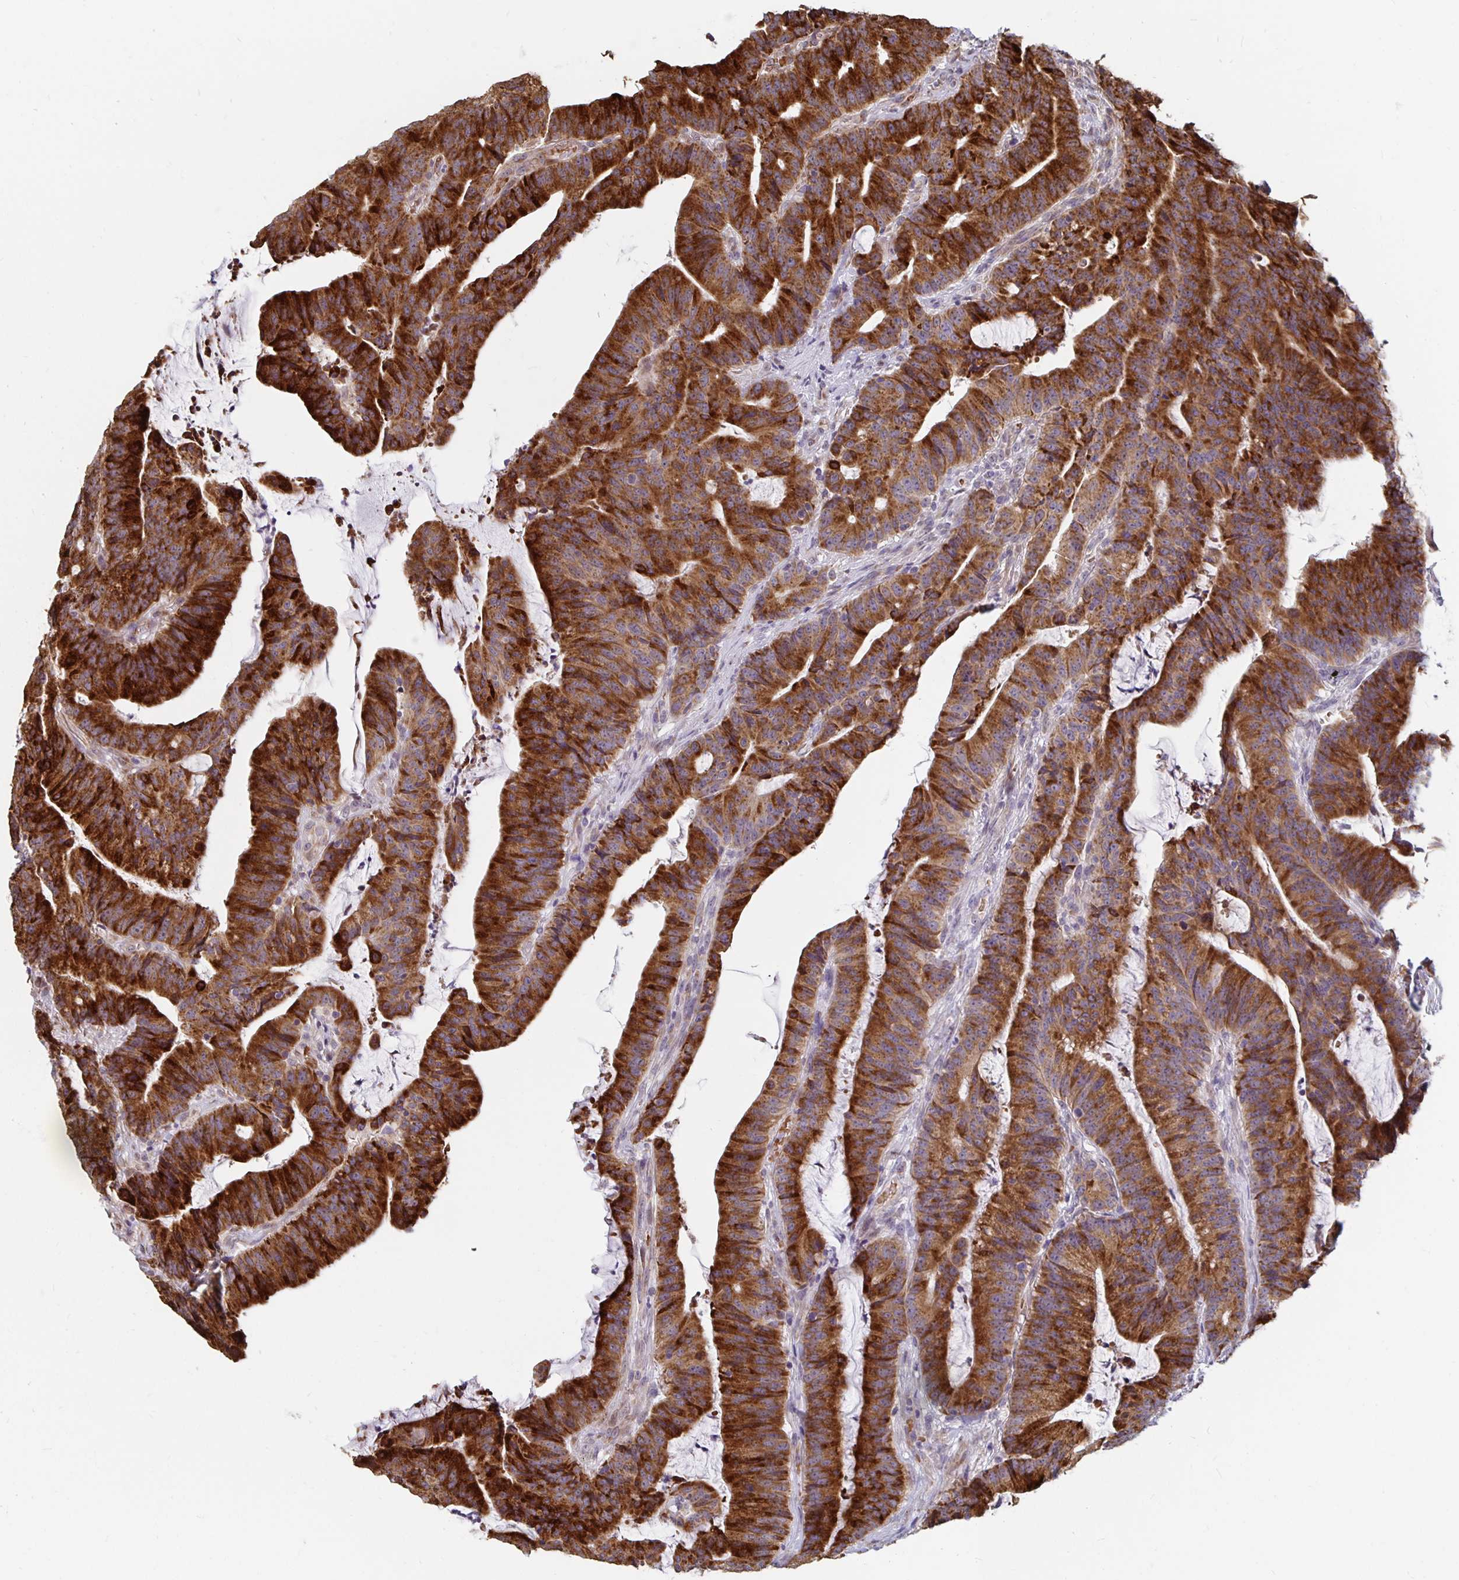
{"staining": {"intensity": "strong", "quantity": ">75%", "location": "cytoplasmic/membranous"}, "tissue": "colorectal cancer", "cell_type": "Tumor cells", "image_type": "cancer", "snomed": [{"axis": "morphology", "description": "Adenocarcinoma, NOS"}, {"axis": "topography", "description": "Colon"}], "caption": "Protein staining of colorectal cancer tissue shows strong cytoplasmic/membranous expression in approximately >75% of tumor cells.", "gene": "MRPL28", "patient": {"sex": "female", "age": 78}}